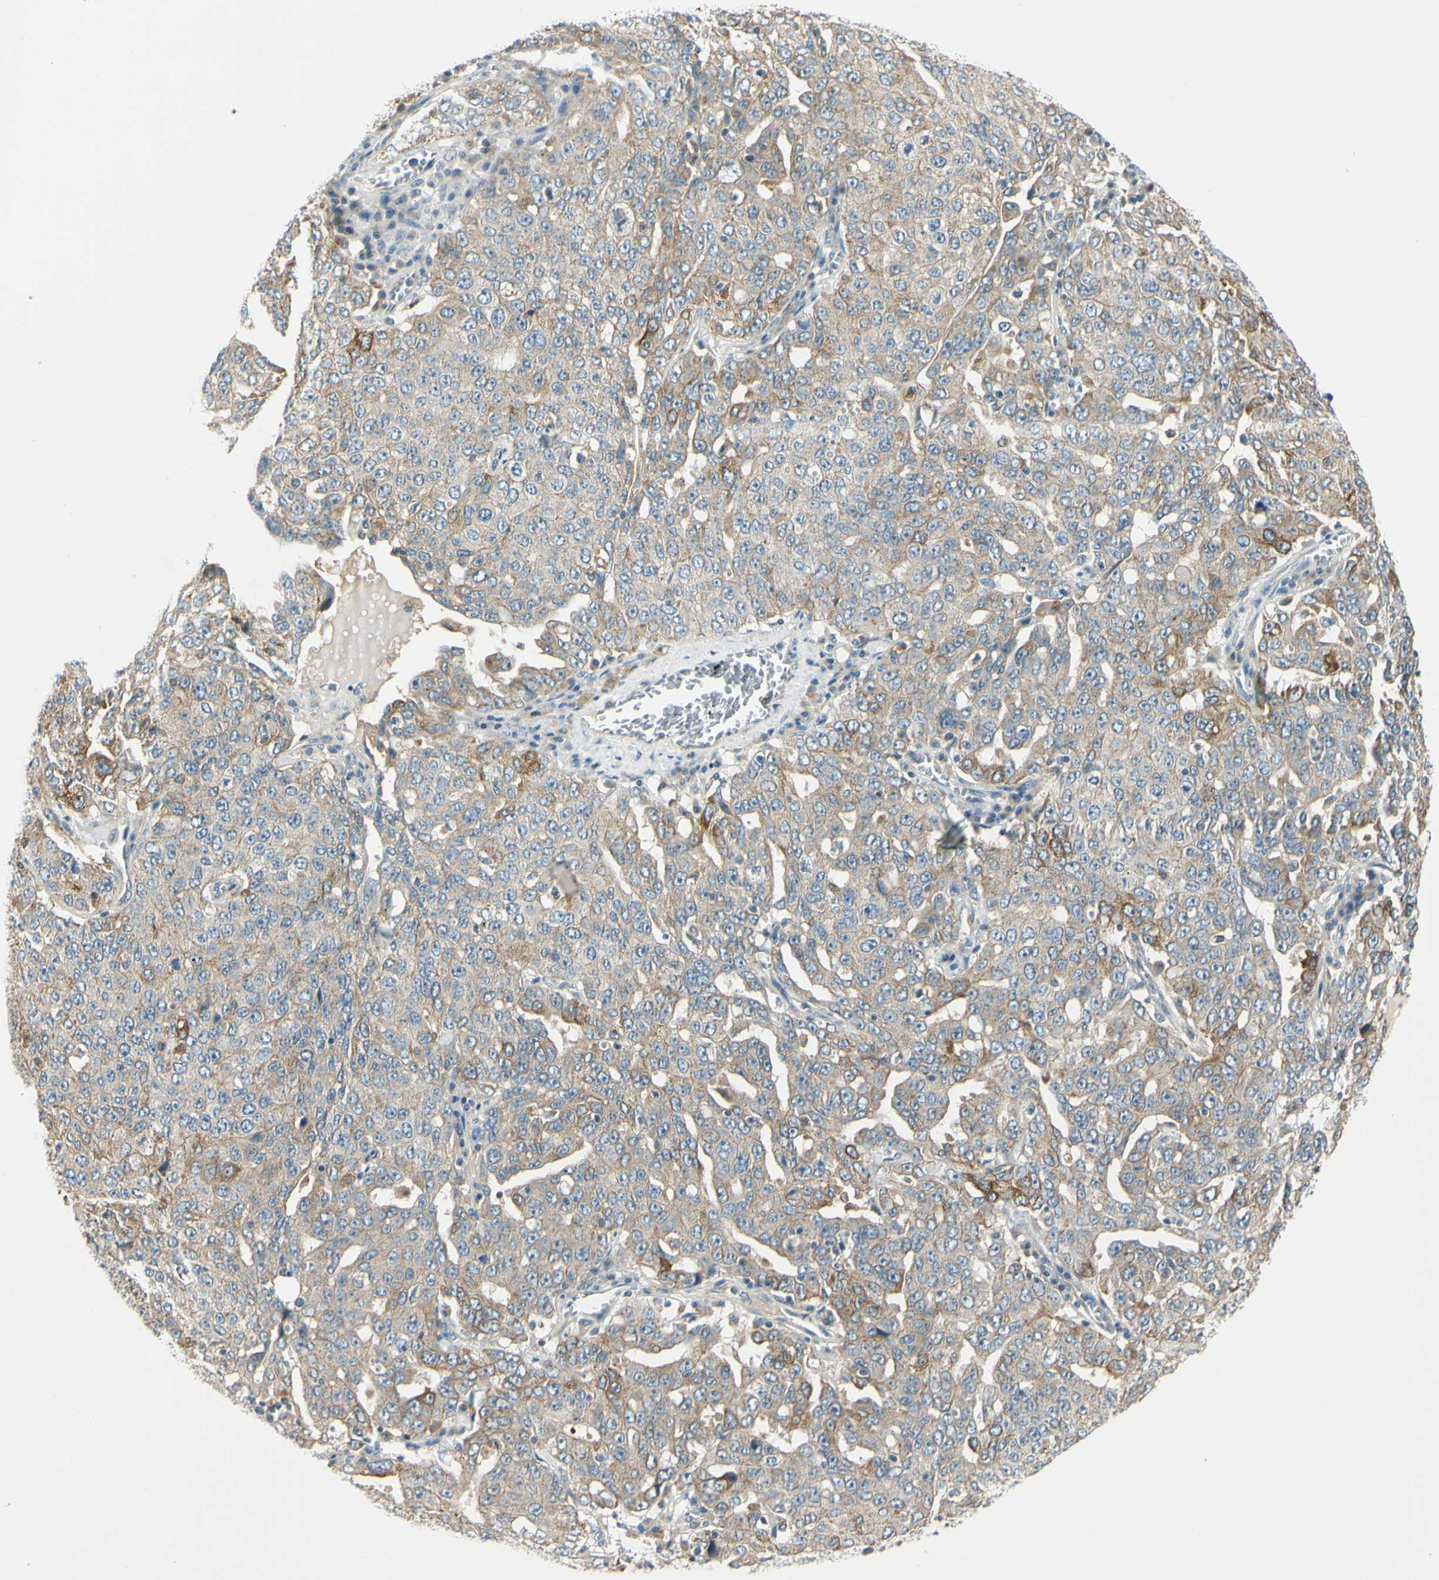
{"staining": {"intensity": "weak", "quantity": ">75%", "location": "cytoplasmic/membranous"}, "tissue": "ovarian cancer", "cell_type": "Tumor cells", "image_type": "cancer", "snomed": [{"axis": "morphology", "description": "Carcinoma, endometroid"}, {"axis": "topography", "description": "Ovary"}], "caption": "A photomicrograph of ovarian endometroid carcinoma stained for a protein shows weak cytoplasmic/membranous brown staining in tumor cells. The staining was performed using DAB to visualize the protein expression in brown, while the nuclei were stained in blue with hematoxylin (Magnification: 20x).", "gene": "LAMA3", "patient": {"sex": "female", "age": 62}}